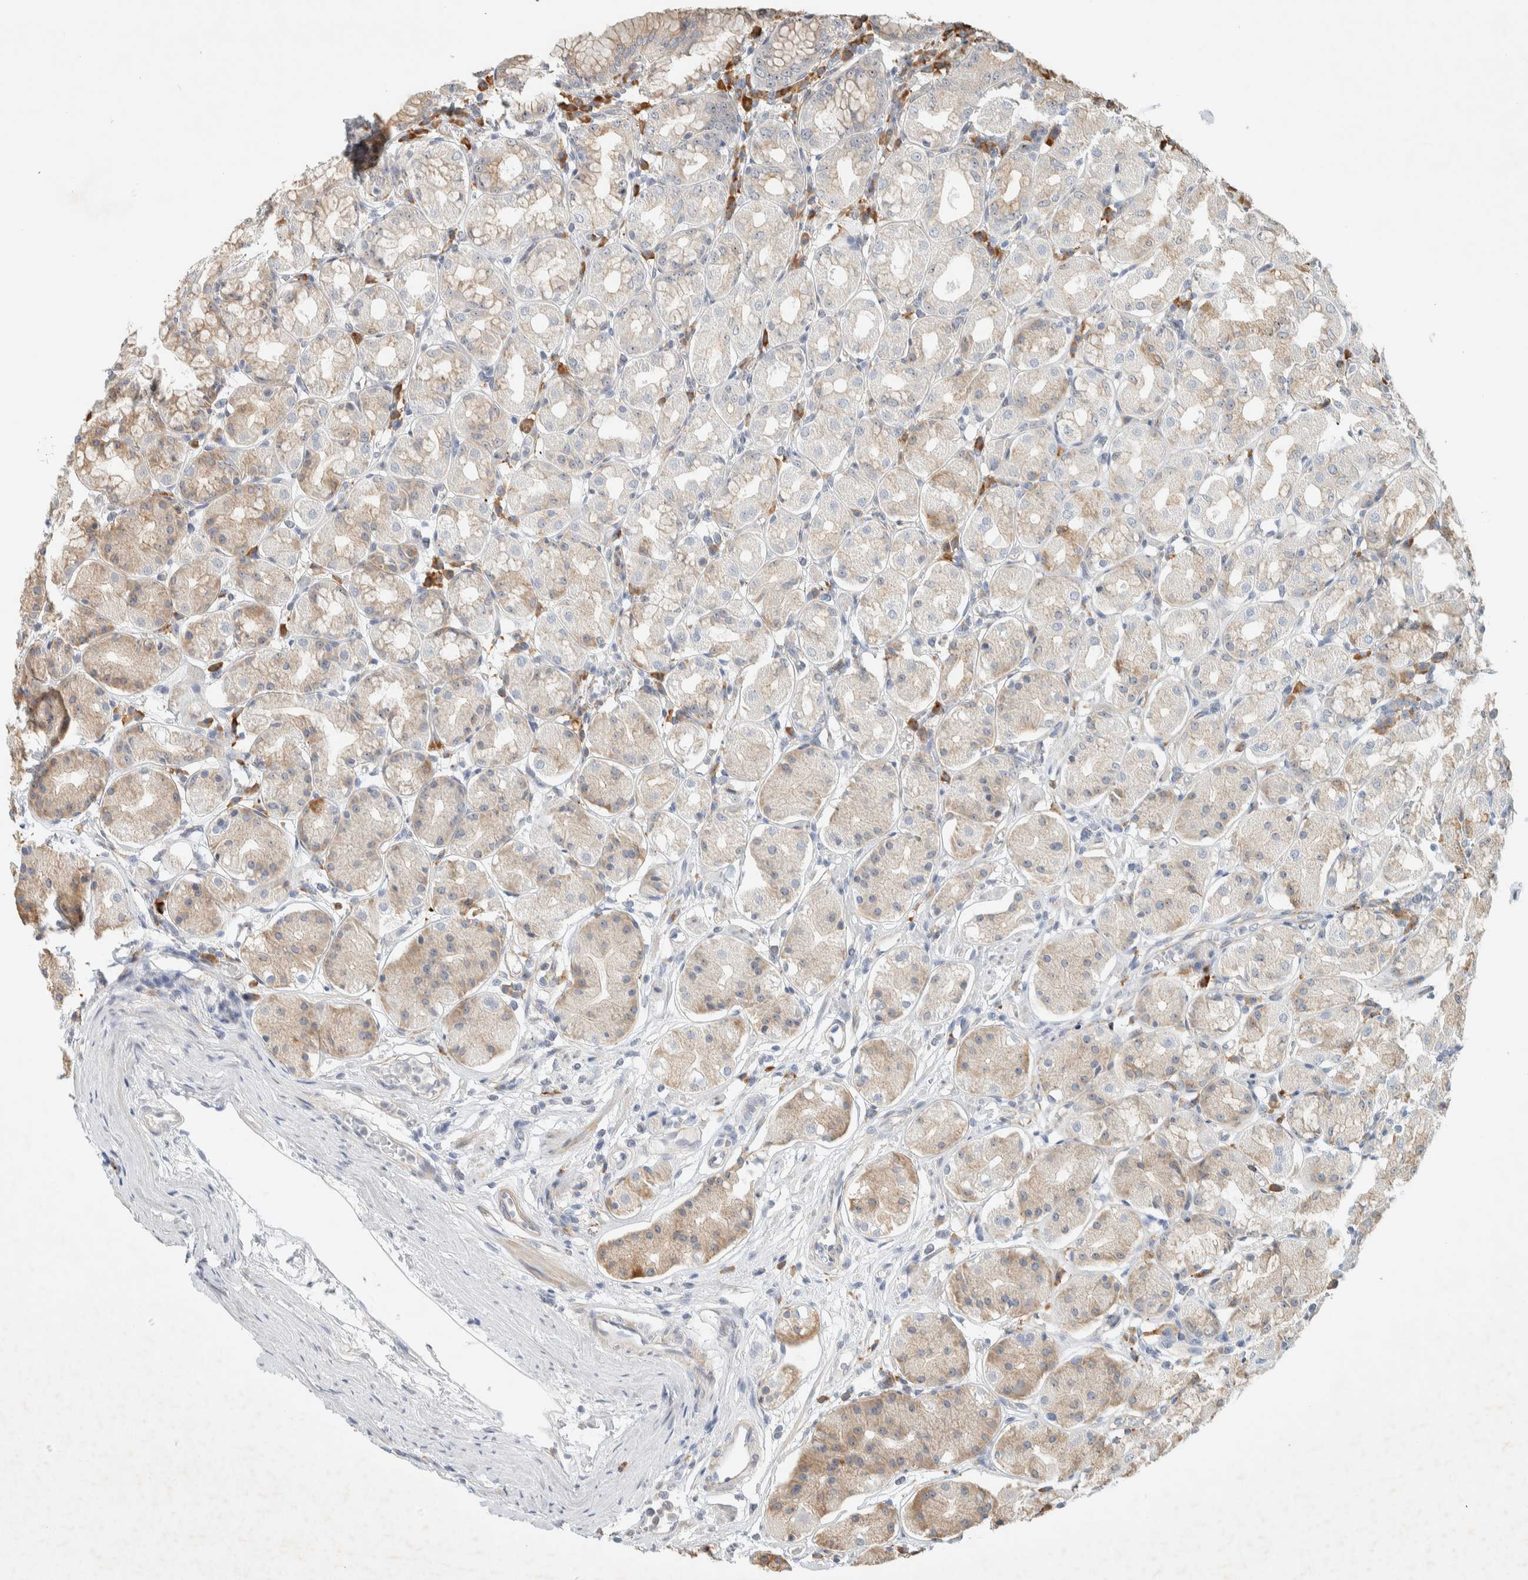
{"staining": {"intensity": "weak", "quantity": "25%-75%", "location": "cytoplasmic/membranous"}, "tissue": "stomach", "cell_type": "Glandular cells", "image_type": "normal", "snomed": [{"axis": "morphology", "description": "Normal tissue, NOS"}, {"axis": "topography", "description": "Stomach"}, {"axis": "topography", "description": "Stomach, lower"}], "caption": "Weak cytoplasmic/membranous positivity for a protein is present in approximately 25%-75% of glandular cells of unremarkable stomach using IHC.", "gene": "KLHL40", "patient": {"sex": "female", "age": 56}}